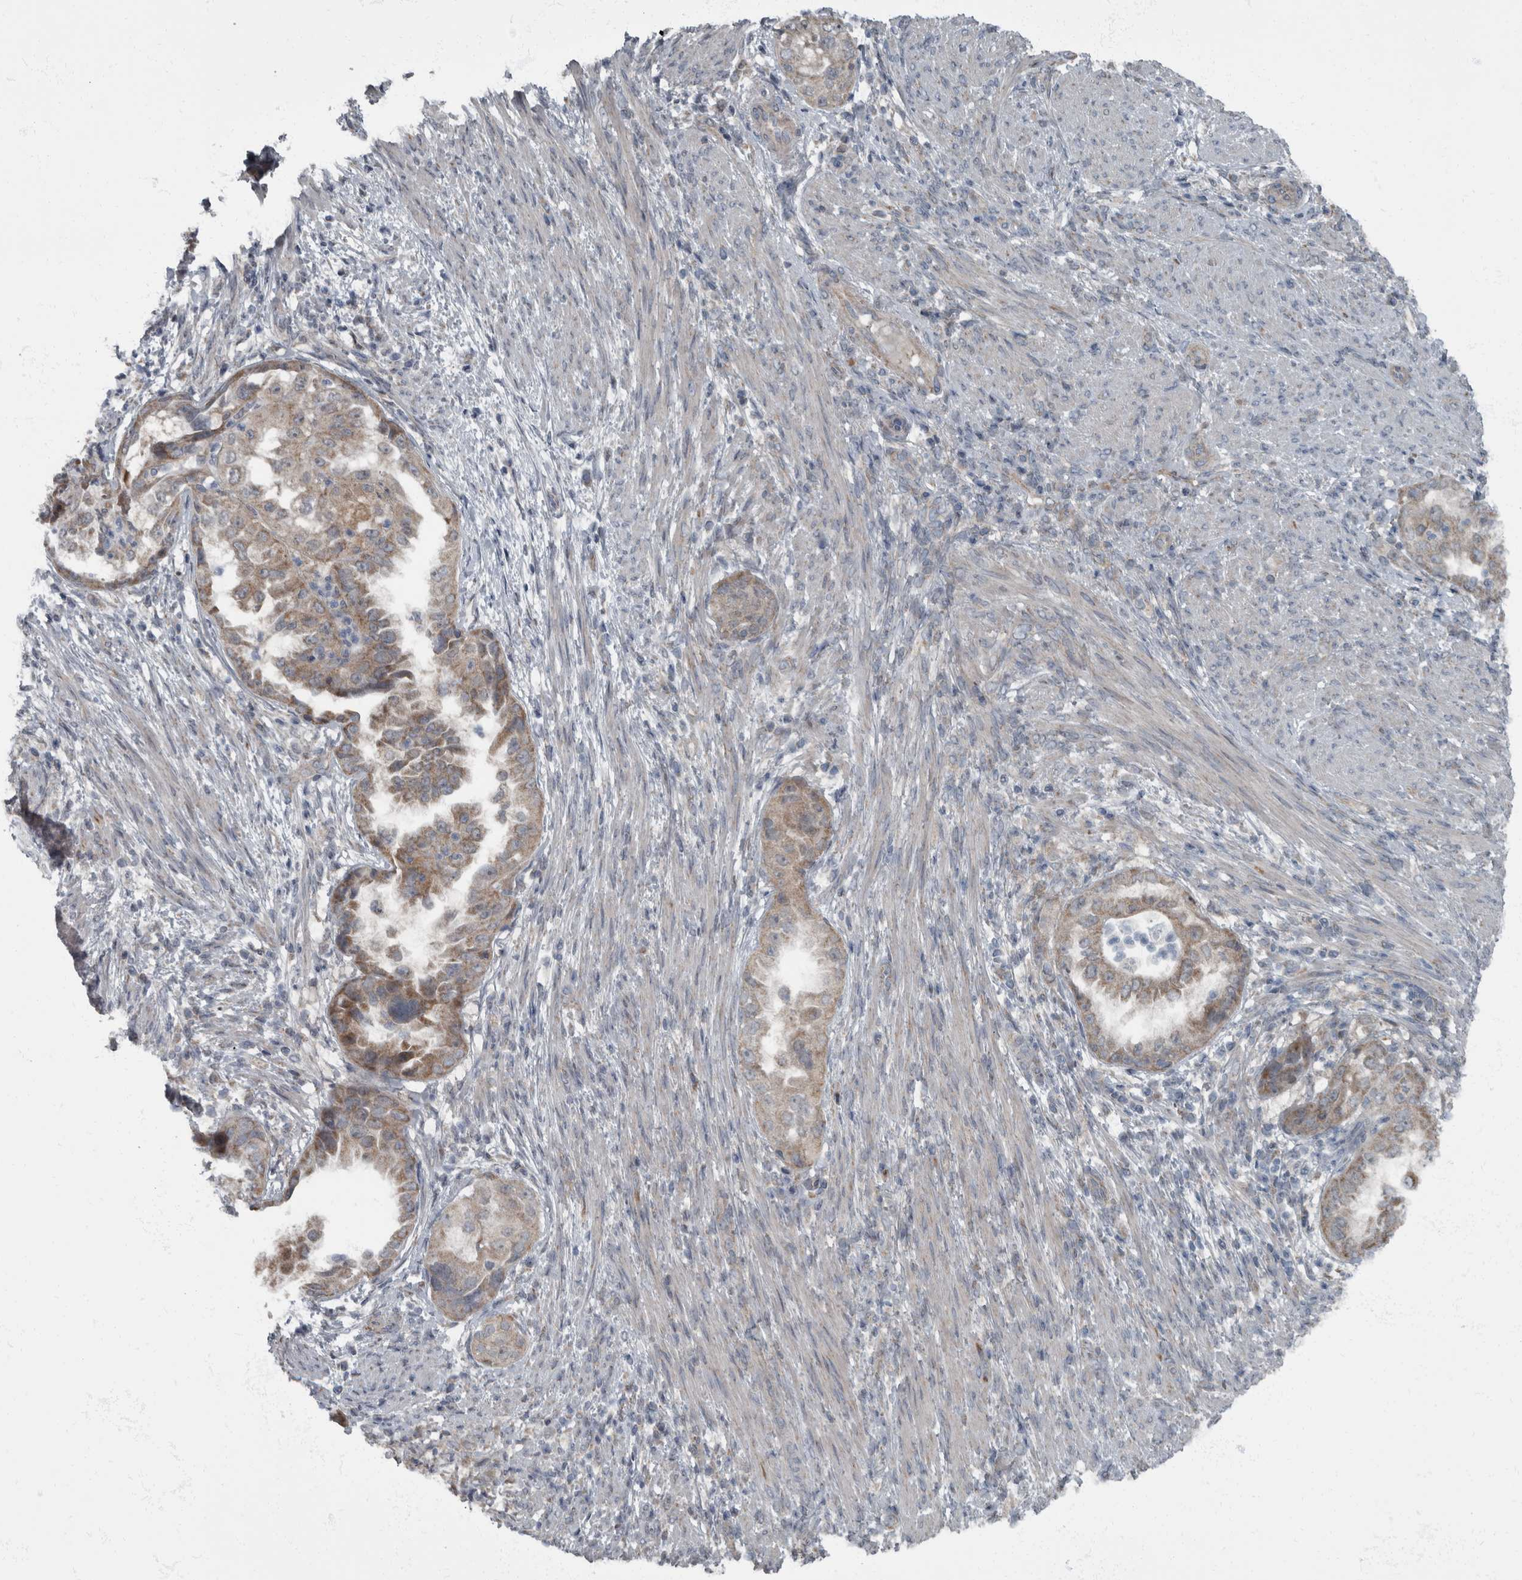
{"staining": {"intensity": "weak", "quantity": ">75%", "location": "cytoplasmic/membranous"}, "tissue": "endometrial cancer", "cell_type": "Tumor cells", "image_type": "cancer", "snomed": [{"axis": "morphology", "description": "Adenocarcinoma, NOS"}, {"axis": "topography", "description": "Endometrium"}], "caption": "Immunohistochemistry of human endometrial cancer (adenocarcinoma) shows low levels of weak cytoplasmic/membranous positivity in approximately >75% of tumor cells. Using DAB (3,3'-diaminobenzidine) (brown) and hematoxylin (blue) stains, captured at high magnification using brightfield microscopy.", "gene": "RABGGTB", "patient": {"sex": "female", "age": 85}}